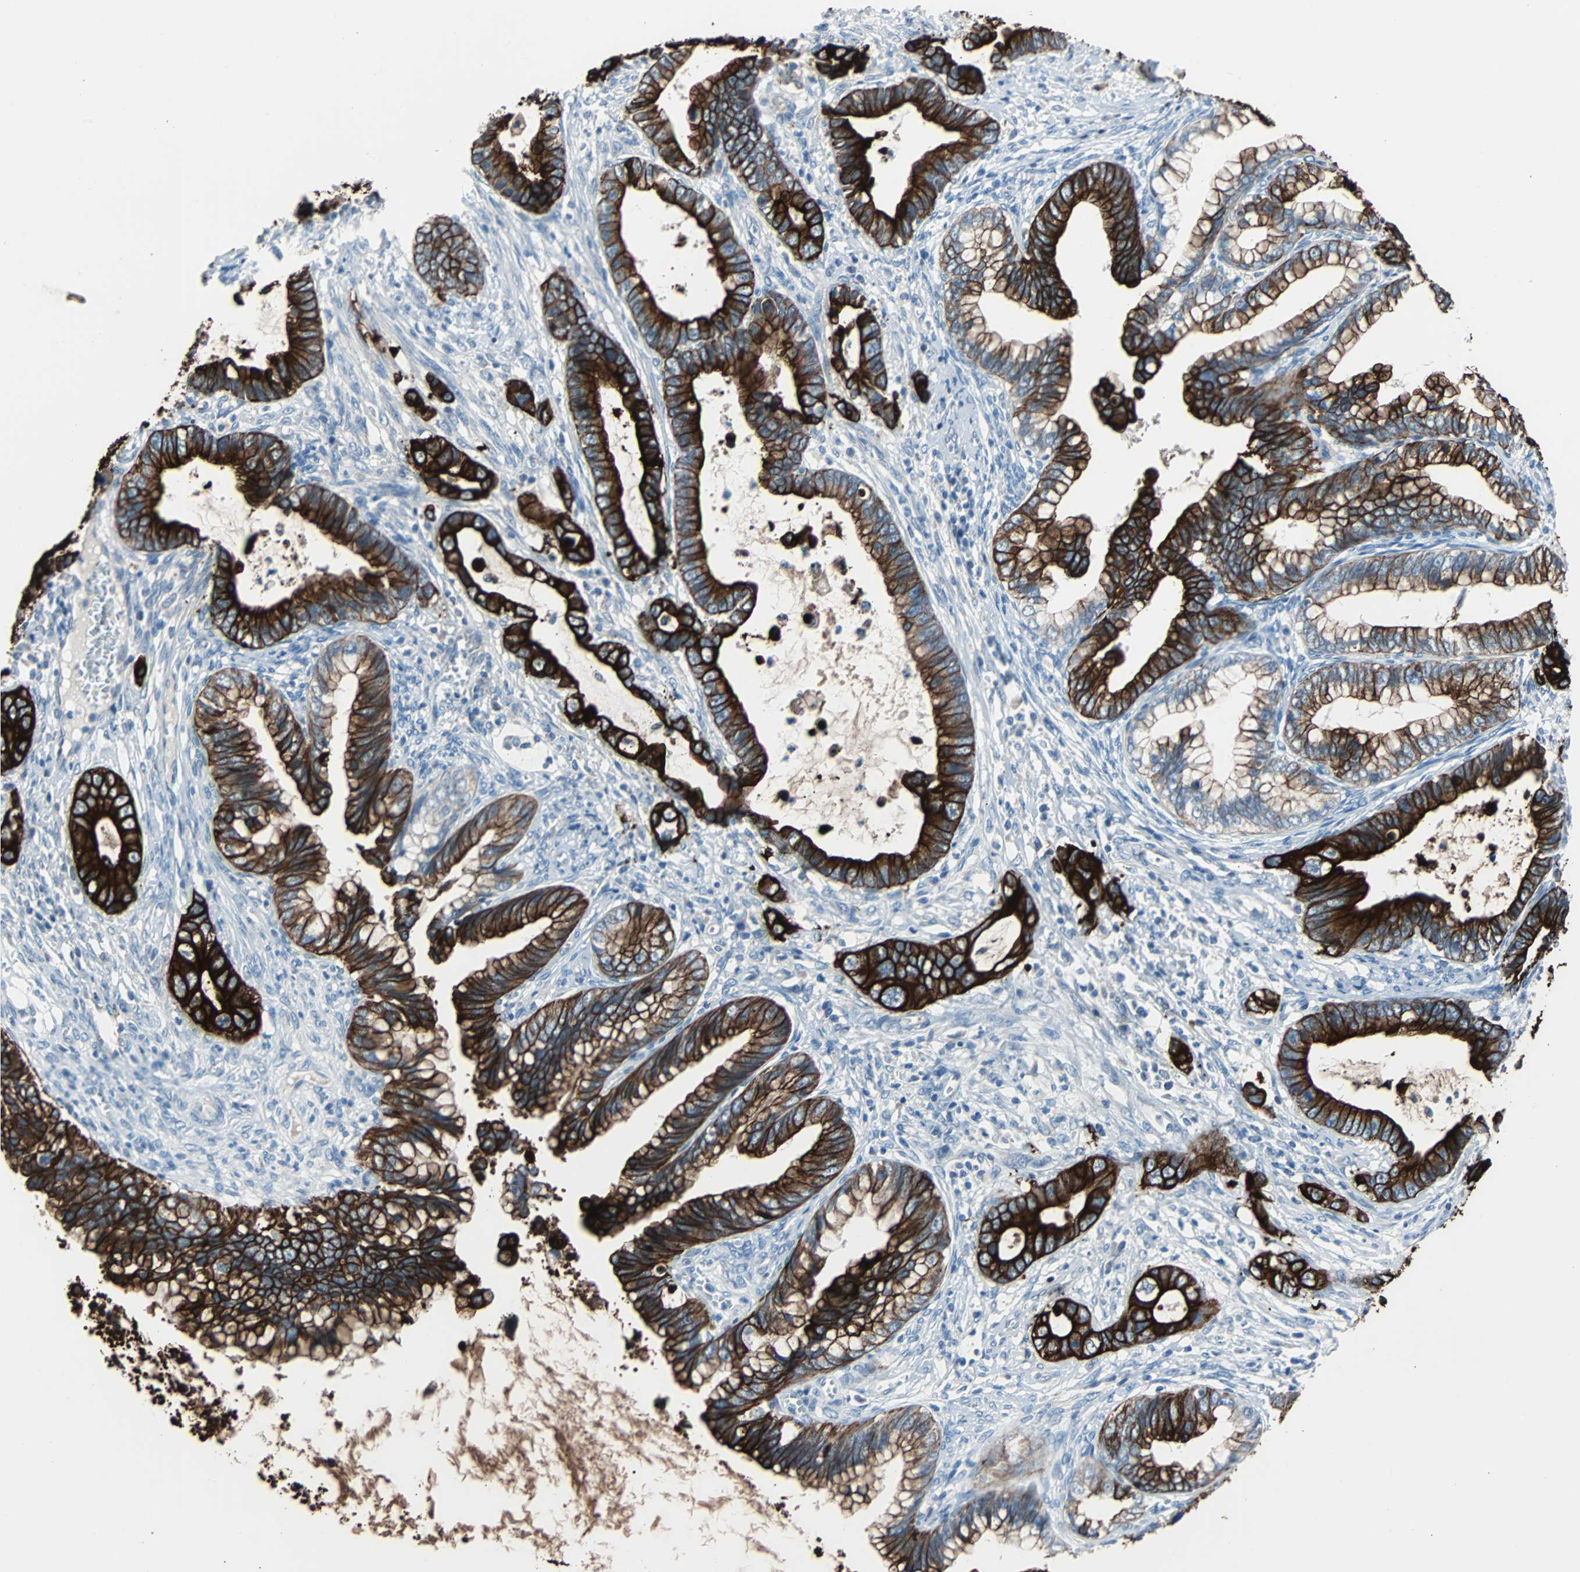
{"staining": {"intensity": "strong", "quantity": ">75%", "location": "cytoplasmic/membranous"}, "tissue": "cervical cancer", "cell_type": "Tumor cells", "image_type": "cancer", "snomed": [{"axis": "morphology", "description": "Adenocarcinoma, NOS"}, {"axis": "topography", "description": "Cervix"}], "caption": "Immunohistochemical staining of adenocarcinoma (cervical) demonstrates strong cytoplasmic/membranous protein expression in about >75% of tumor cells. (IHC, brightfield microscopy, high magnification).", "gene": "KRT7", "patient": {"sex": "female", "age": 44}}